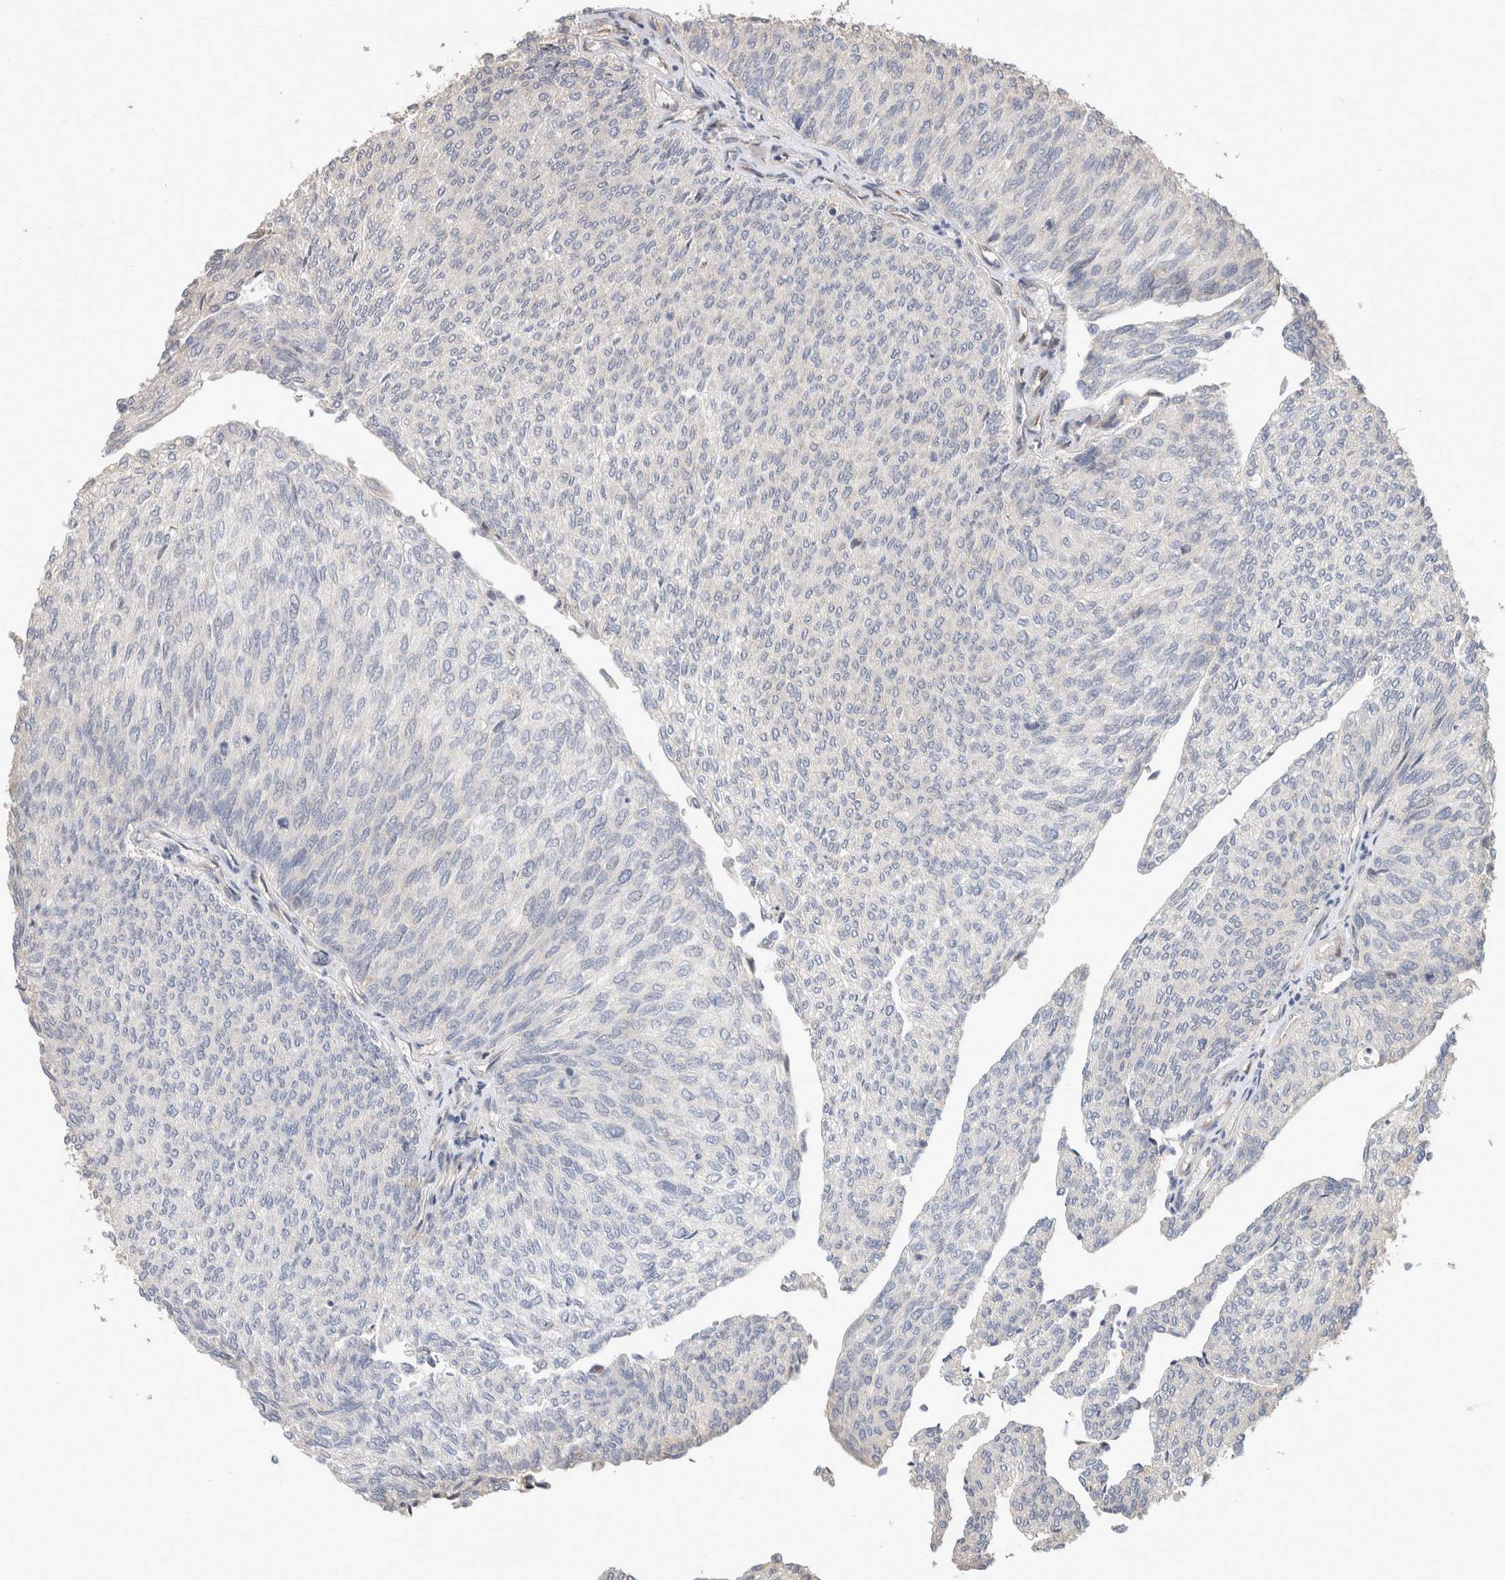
{"staining": {"intensity": "negative", "quantity": "none", "location": "none"}, "tissue": "urothelial cancer", "cell_type": "Tumor cells", "image_type": "cancer", "snomed": [{"axis": "morphology", "description": "Urothelial carcinoma, Low grade"}, {"axis": "topography", "description": "Urinary bladder"}], "caption": "An immunohistochemistry (IHC) micrograph of urothelial carcinoma (low-grade) is shown. There is no staining in tumor cells of urothelial carcinoma (low-grade).", "gene": "PCDHB15", "patient": {"sex": "female", "age": 79}}